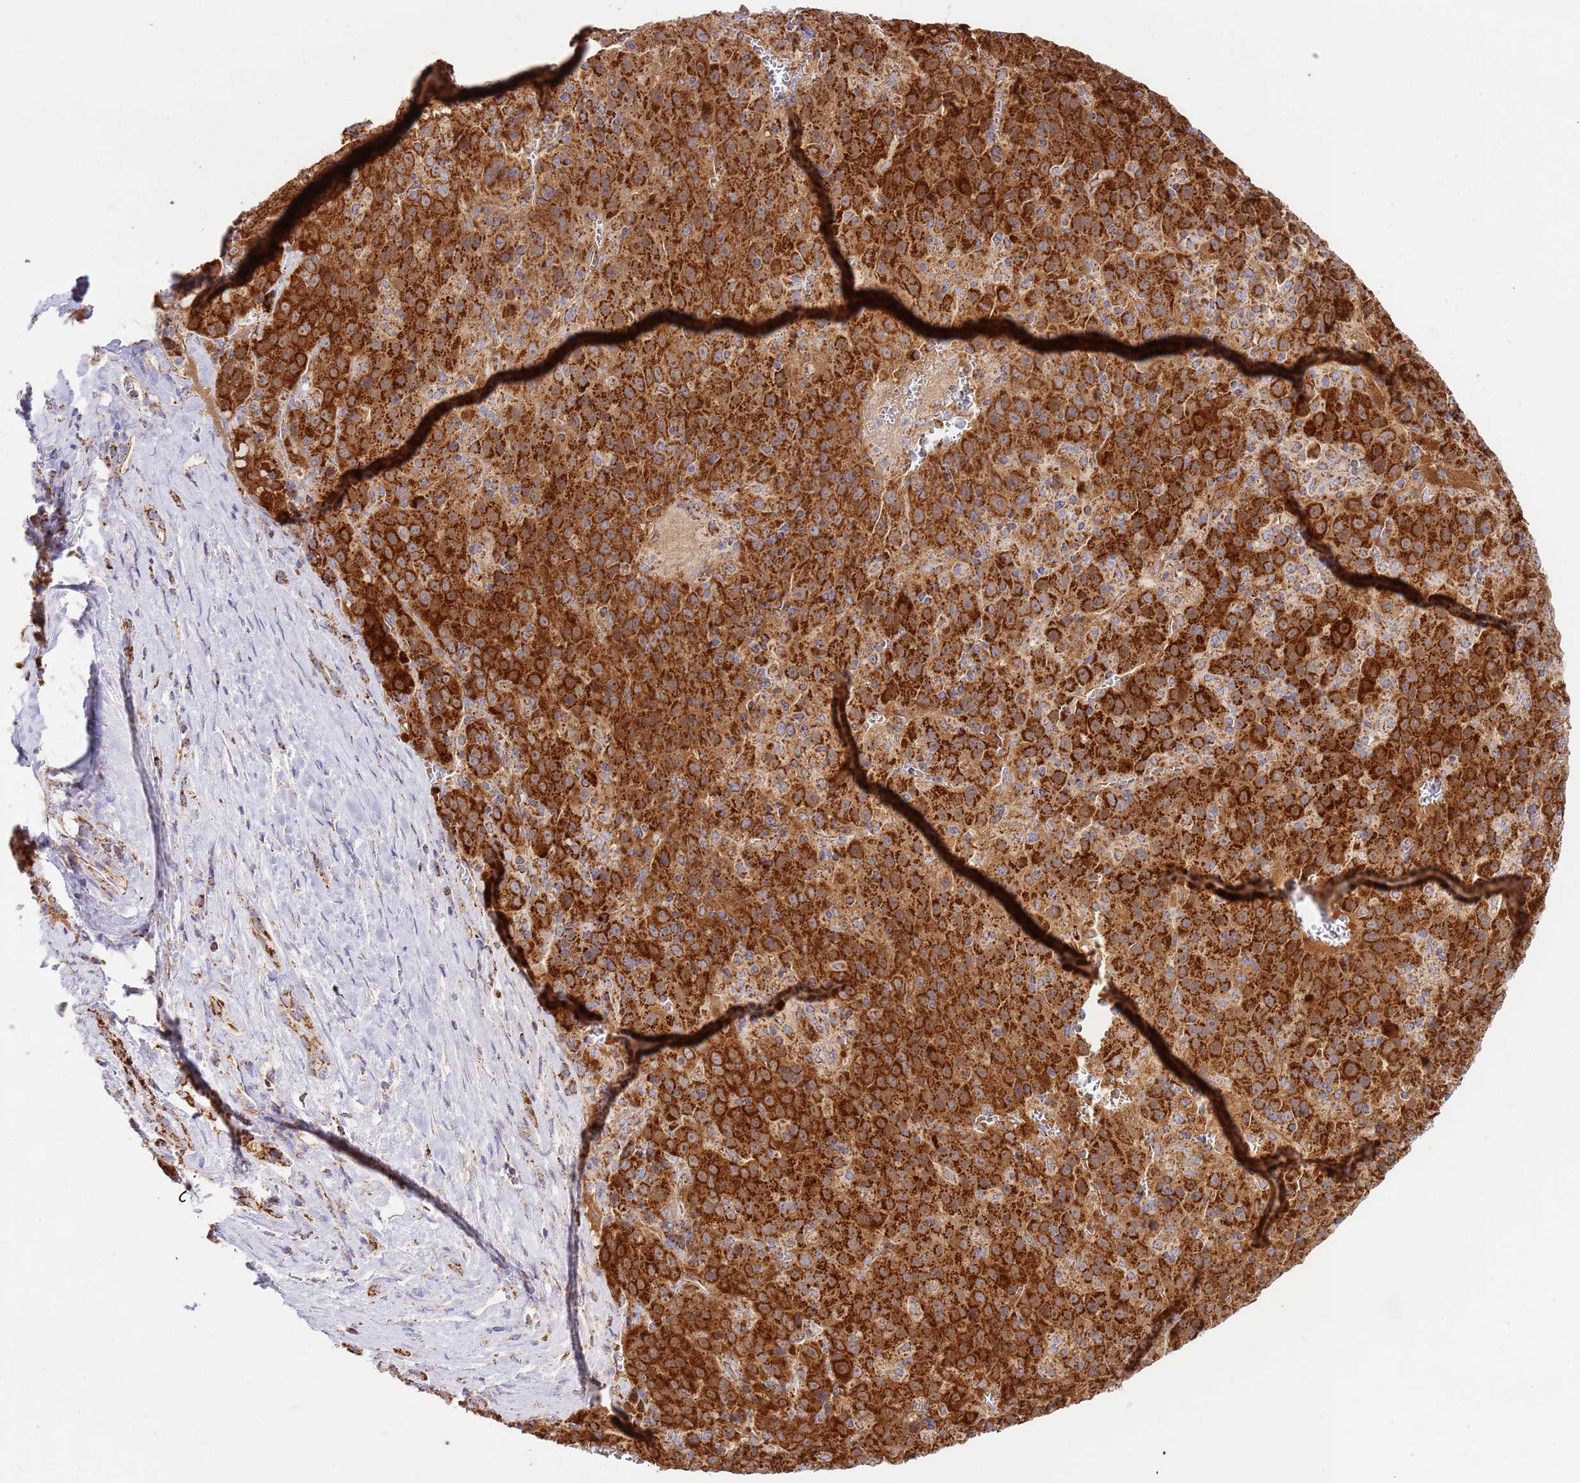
{"staining": {"intensity": "strong", "quantity": ">75%", "location": "cytoplasmic/membranous"}, "tissue": "liver cancer", "cell_type": "Tumor cells", "image_type": "cancer", "snomed": [{"axis": "morphology", "description": "Carcinoma, Hepatocellular, NOS"}, {"axis": "topography", "description": "Liver"}], "caption": "Immunohistochemical staining of hepatocellular carcinoma (liver) reveals strong cytoplasmic/membranous protein staining in approximately >75% of tumor cells. (IHC, brightfield microscopy, high magnification).", "gene": "ZBTB39", "patient": {"sex": "female", "age": 53}}